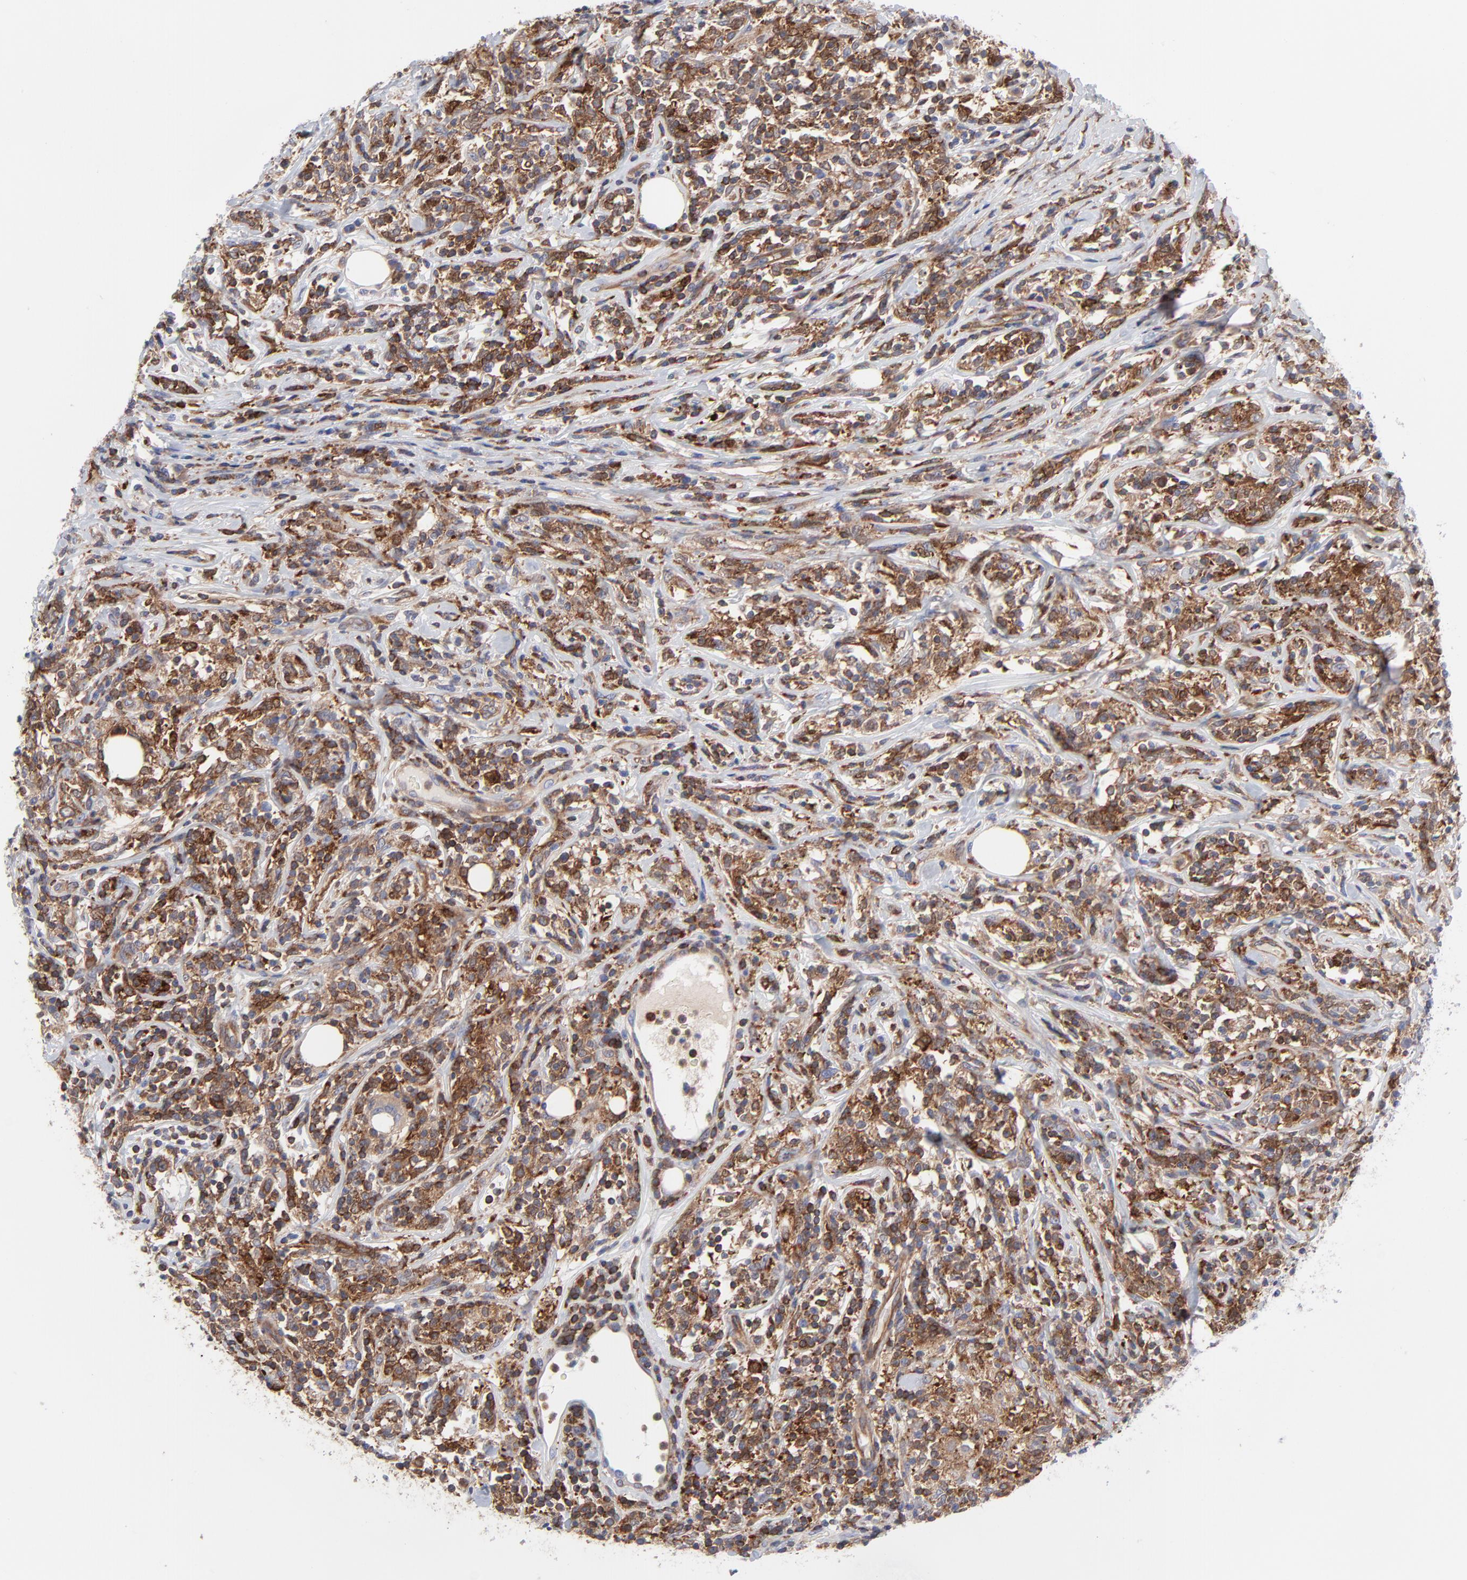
{"staining": {"intensity": "moderate", "quantity": "25%-75%", "location": "cytoplasmic/membranous"}, "tissue": "lymphoma", "cell_type": "Tumor cells", "image_type": "cancer", "snomed": [{"axis": "morphology", "description": "Malignant lymphoma, non-Hodgkin's type, High grade"}, {"axis": "topography", "description": "Lymph node"}], "caption": "Human malignant lymphoma, non-Hodgkin's type (high-grade) stained with a brown dye exhibits moderate cytoplasmic/membranous positive positivity in approximately 25%-75% of tumor cells.", "gene": "NFKBIA", "patient": {"sex": "female", "age": 84}}